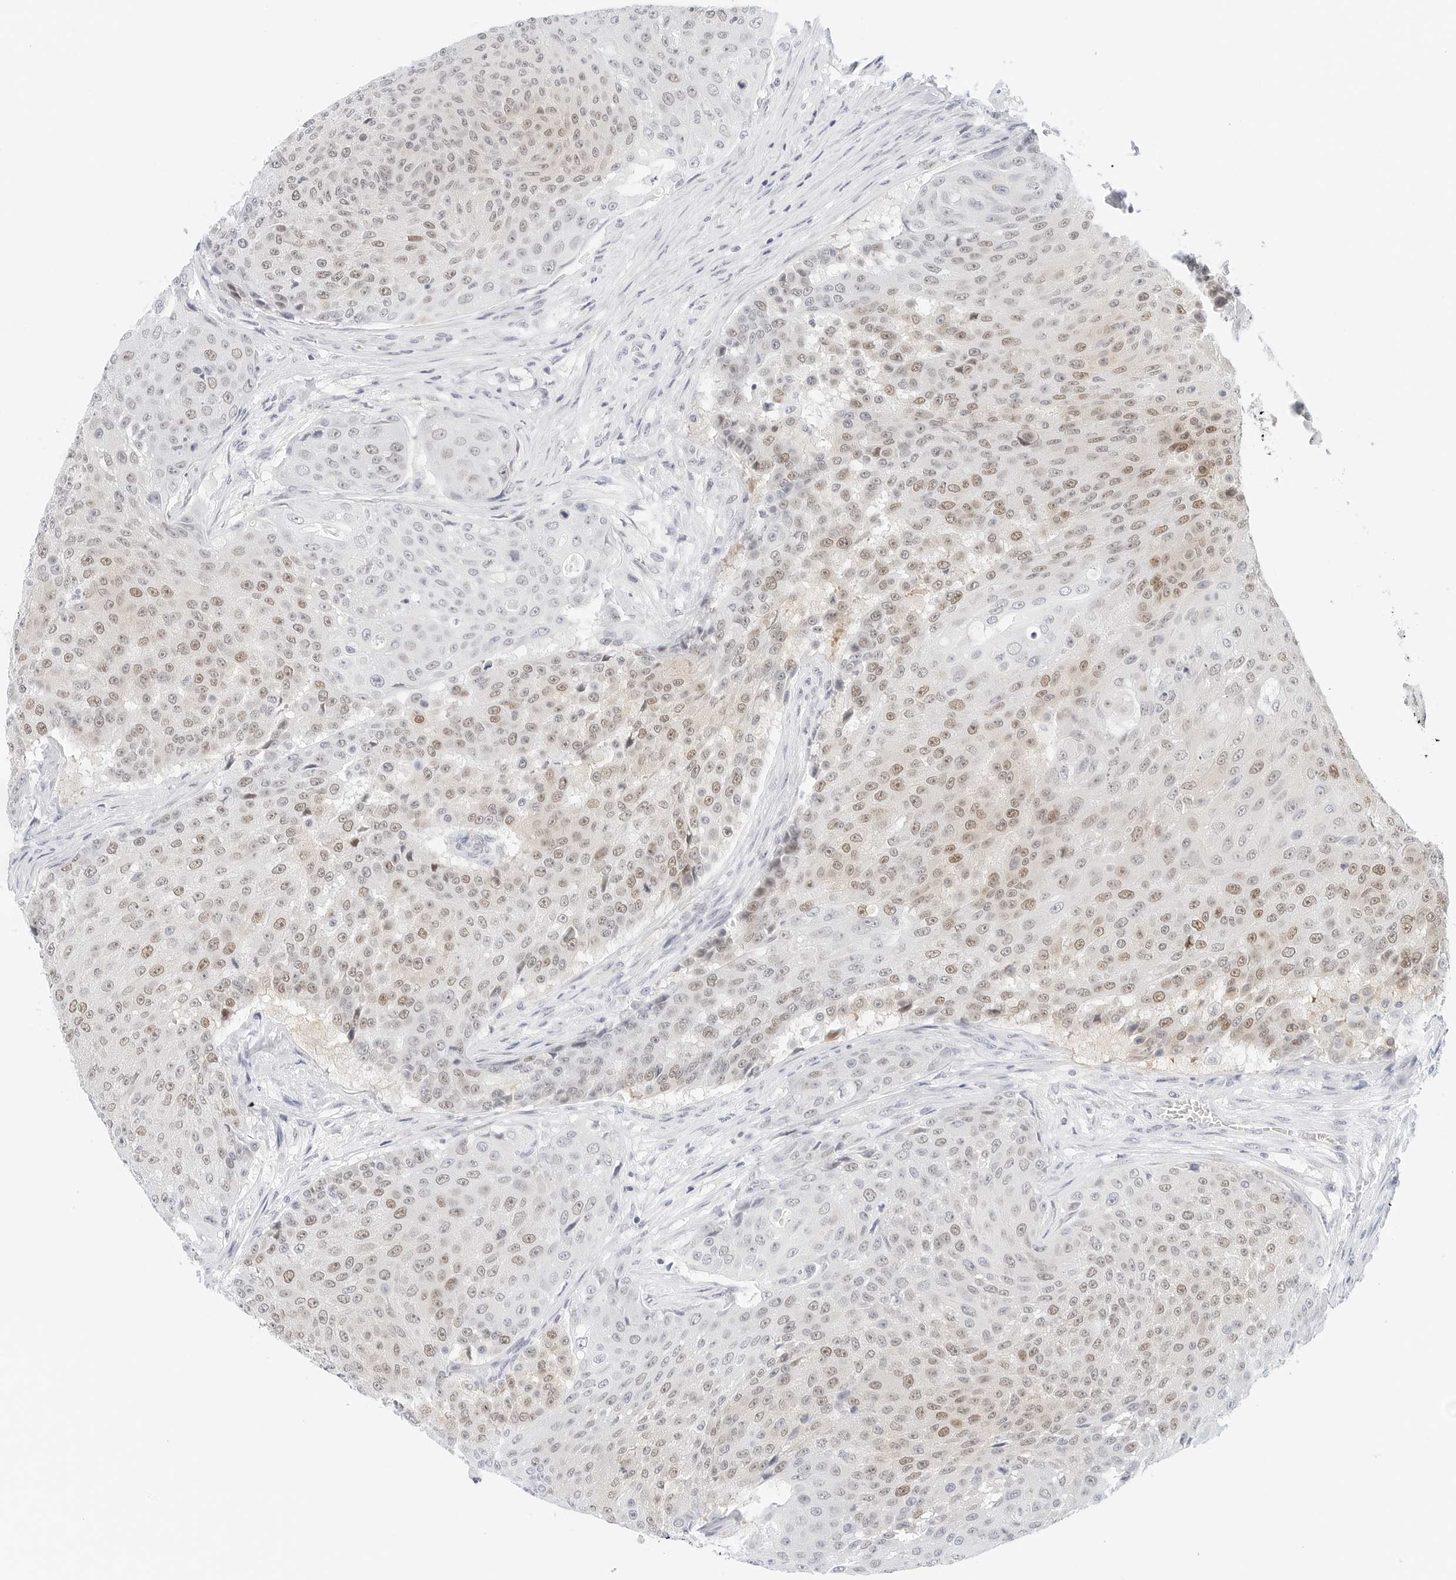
{"staining": {"intensity": "moderate", "quantity": ">75%", "location": "nuclear"}, "tissue": "urothelial cancer", "cell_type": "Tumor cells", "image_type": "cancer", "snomed": [{"axis": "morphology", "description": "Urothelial carcinoma, High grade"}, {"axis": "topography", "description": "Urinary bladder"}], "caption": "Immunohistochemistry (IHC) of urothelial cancer shows medium levels of moderate nuclear staining in approximately >75% of tumor cells.", "gene": "CD22", "patient": {"sex": "female", "age": 63}}